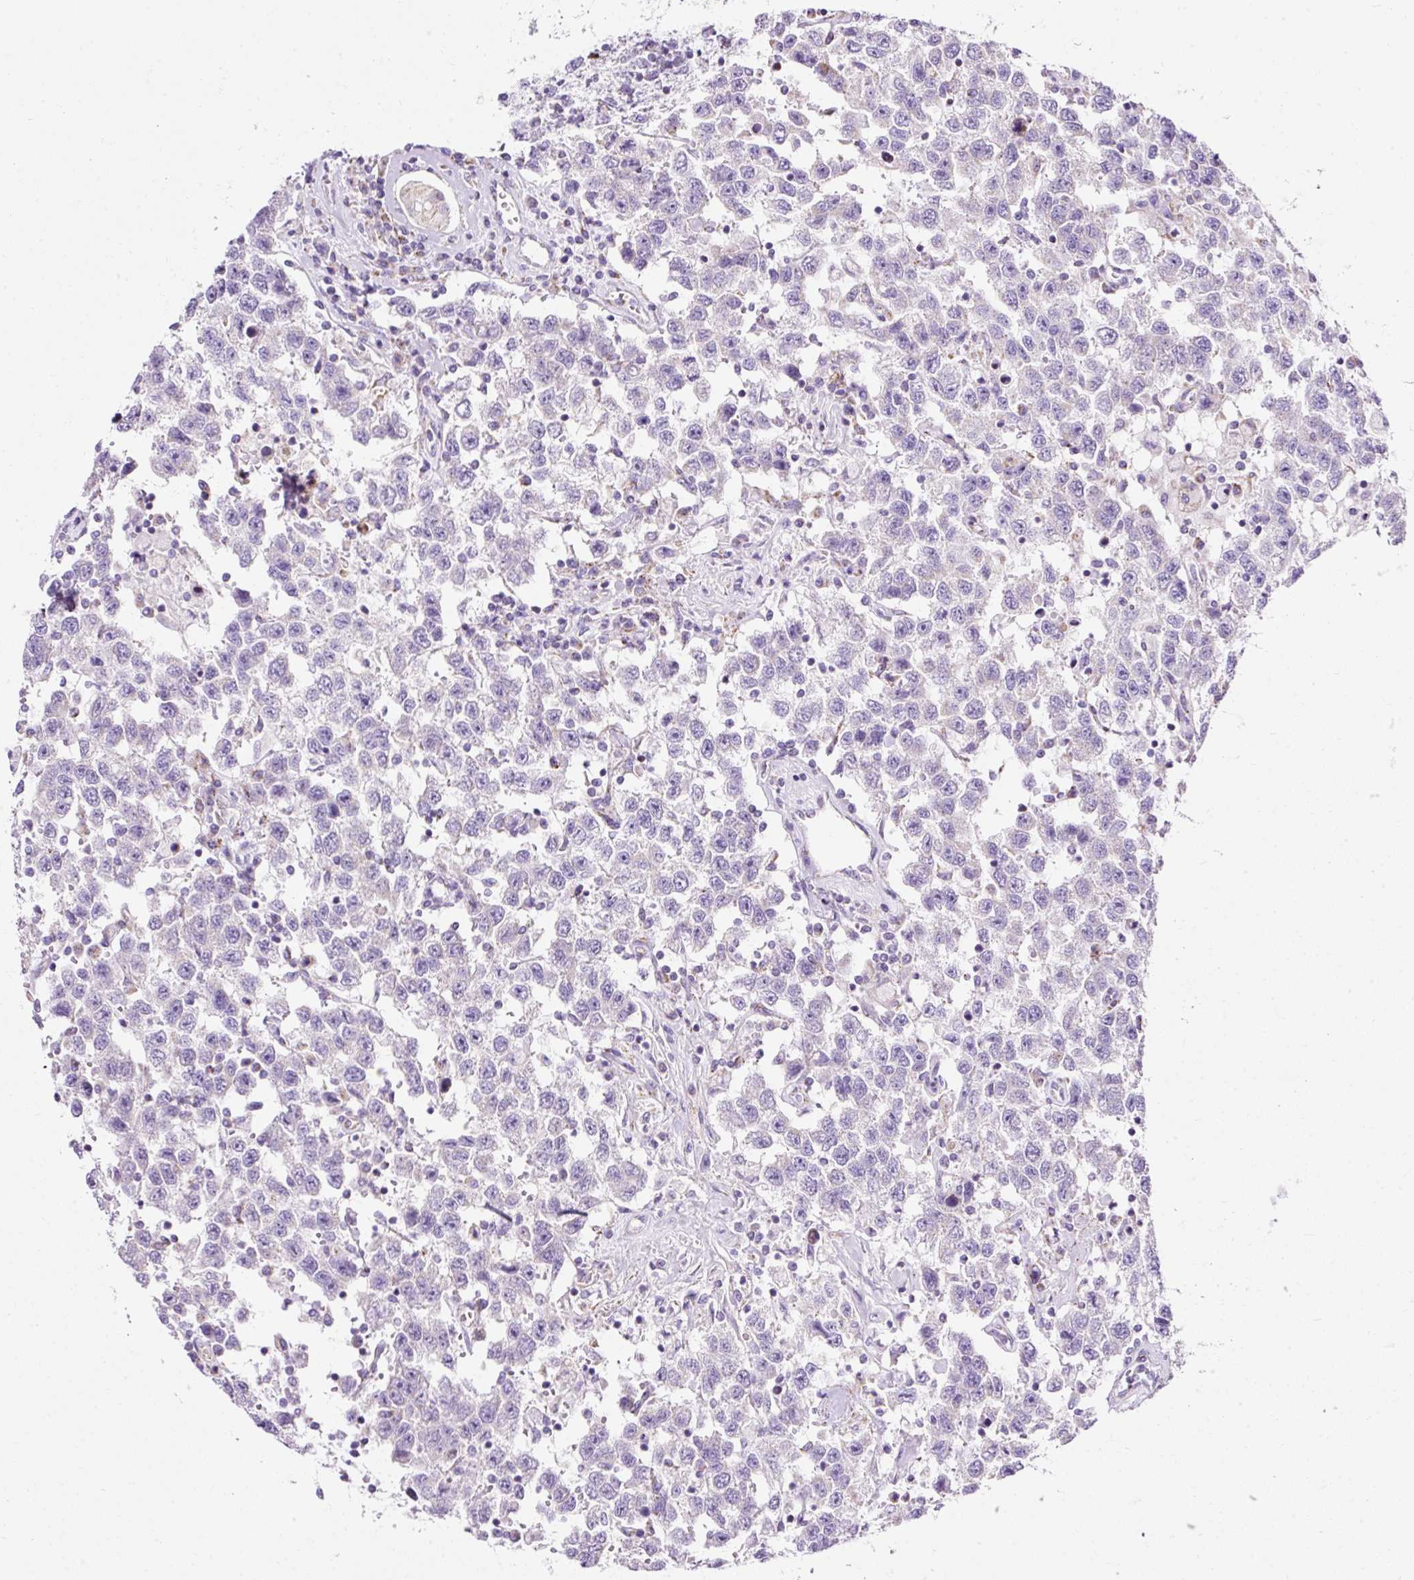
{"staining": {"intensity": "negative", "quantity": "none", "location": "none"}, "tissue": "testis cancer", "cell_type": "Tumor cells", "image_type": "cancer", "snomed": [{"axis": "morphology", "description": "Seminoma, NOS"}, {"axis": "topography", "description": "Testis"}], "caption": "This is an immunohistochemistry histopathology image of human testis cancer (seminoma). There is no expression in tumor cells.", "gene": "PLPP2", "patient": {"sex": "male", "age": 41}}